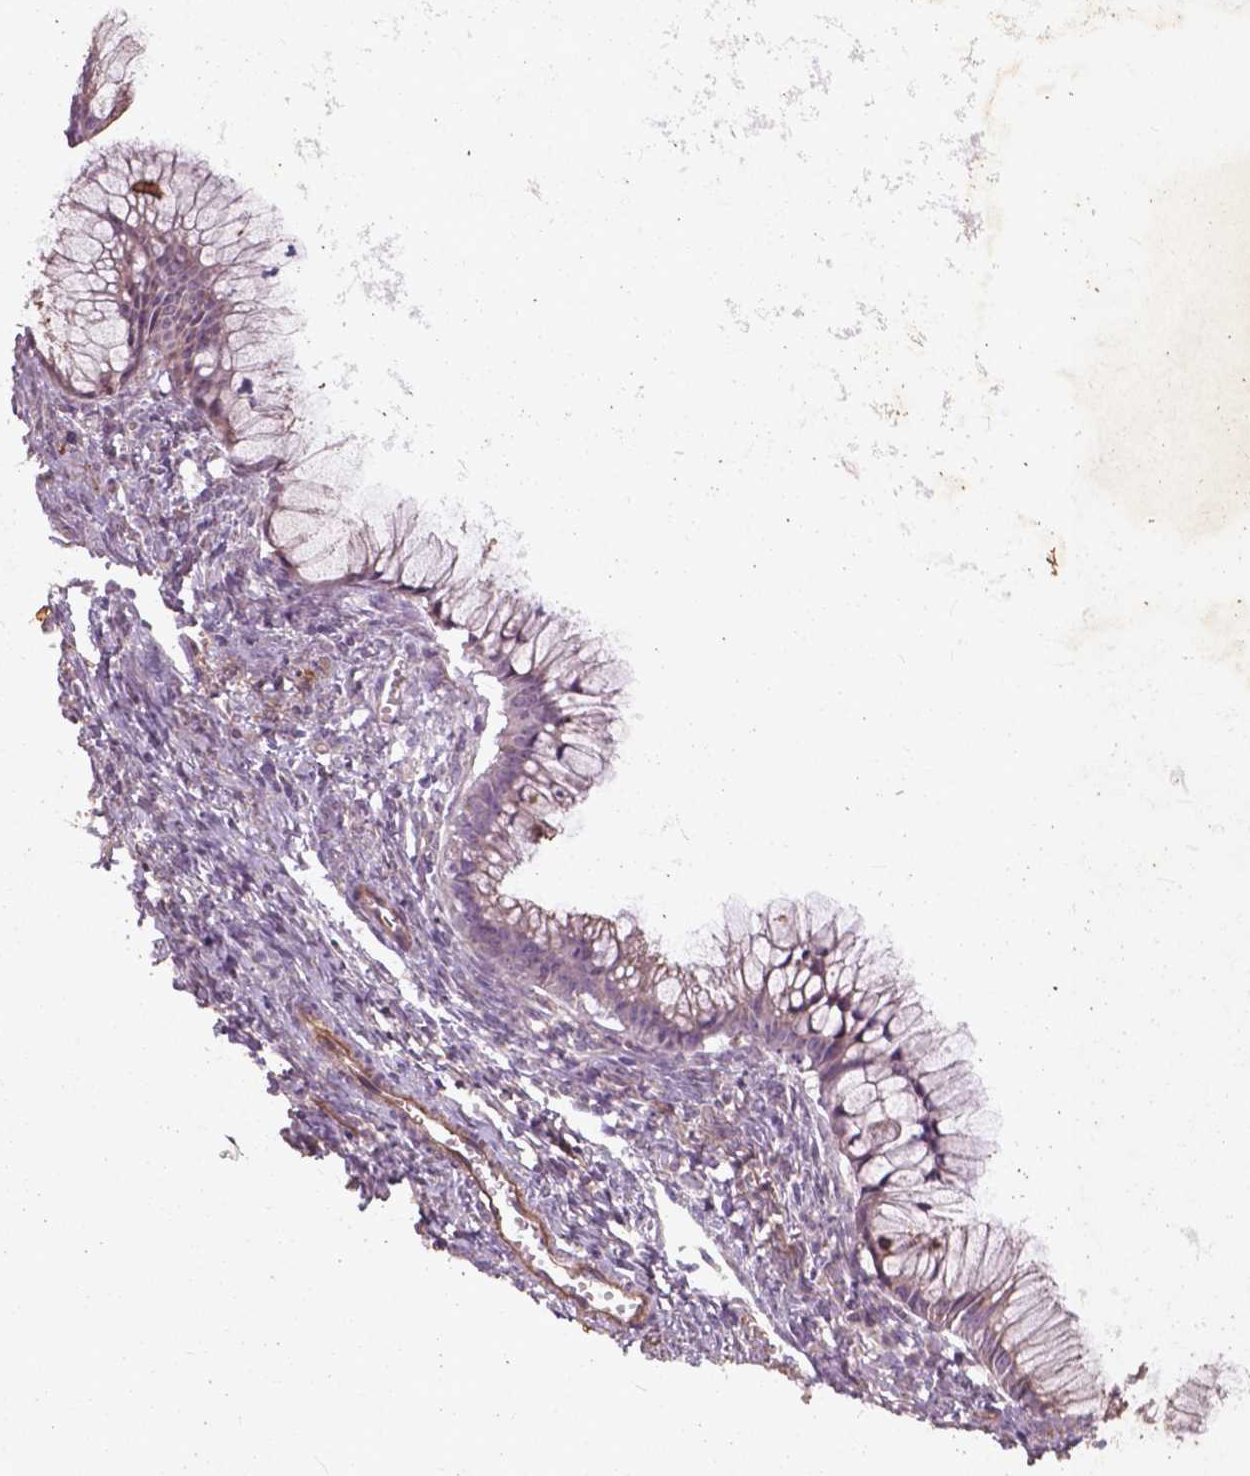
{"staining": {"intensity": "negative", "quantity": "none", "location": "none"}, "tissue": "ovarian cancer", "cell_type": "Tumor cells", "image_type": "cancer", "snomed": [{"axis": "morphology", "description": "Cystadenocarcinoma, mucinous, NOS"}, {"axis": "topography", "description": "Ovary"}], "caption": "This is an IHC histopathology image of human ovarian cancer. There is no positivity in tumor cells.", "gene": "RFPL4B", "patient": {"sex": "female", "age": 41}}